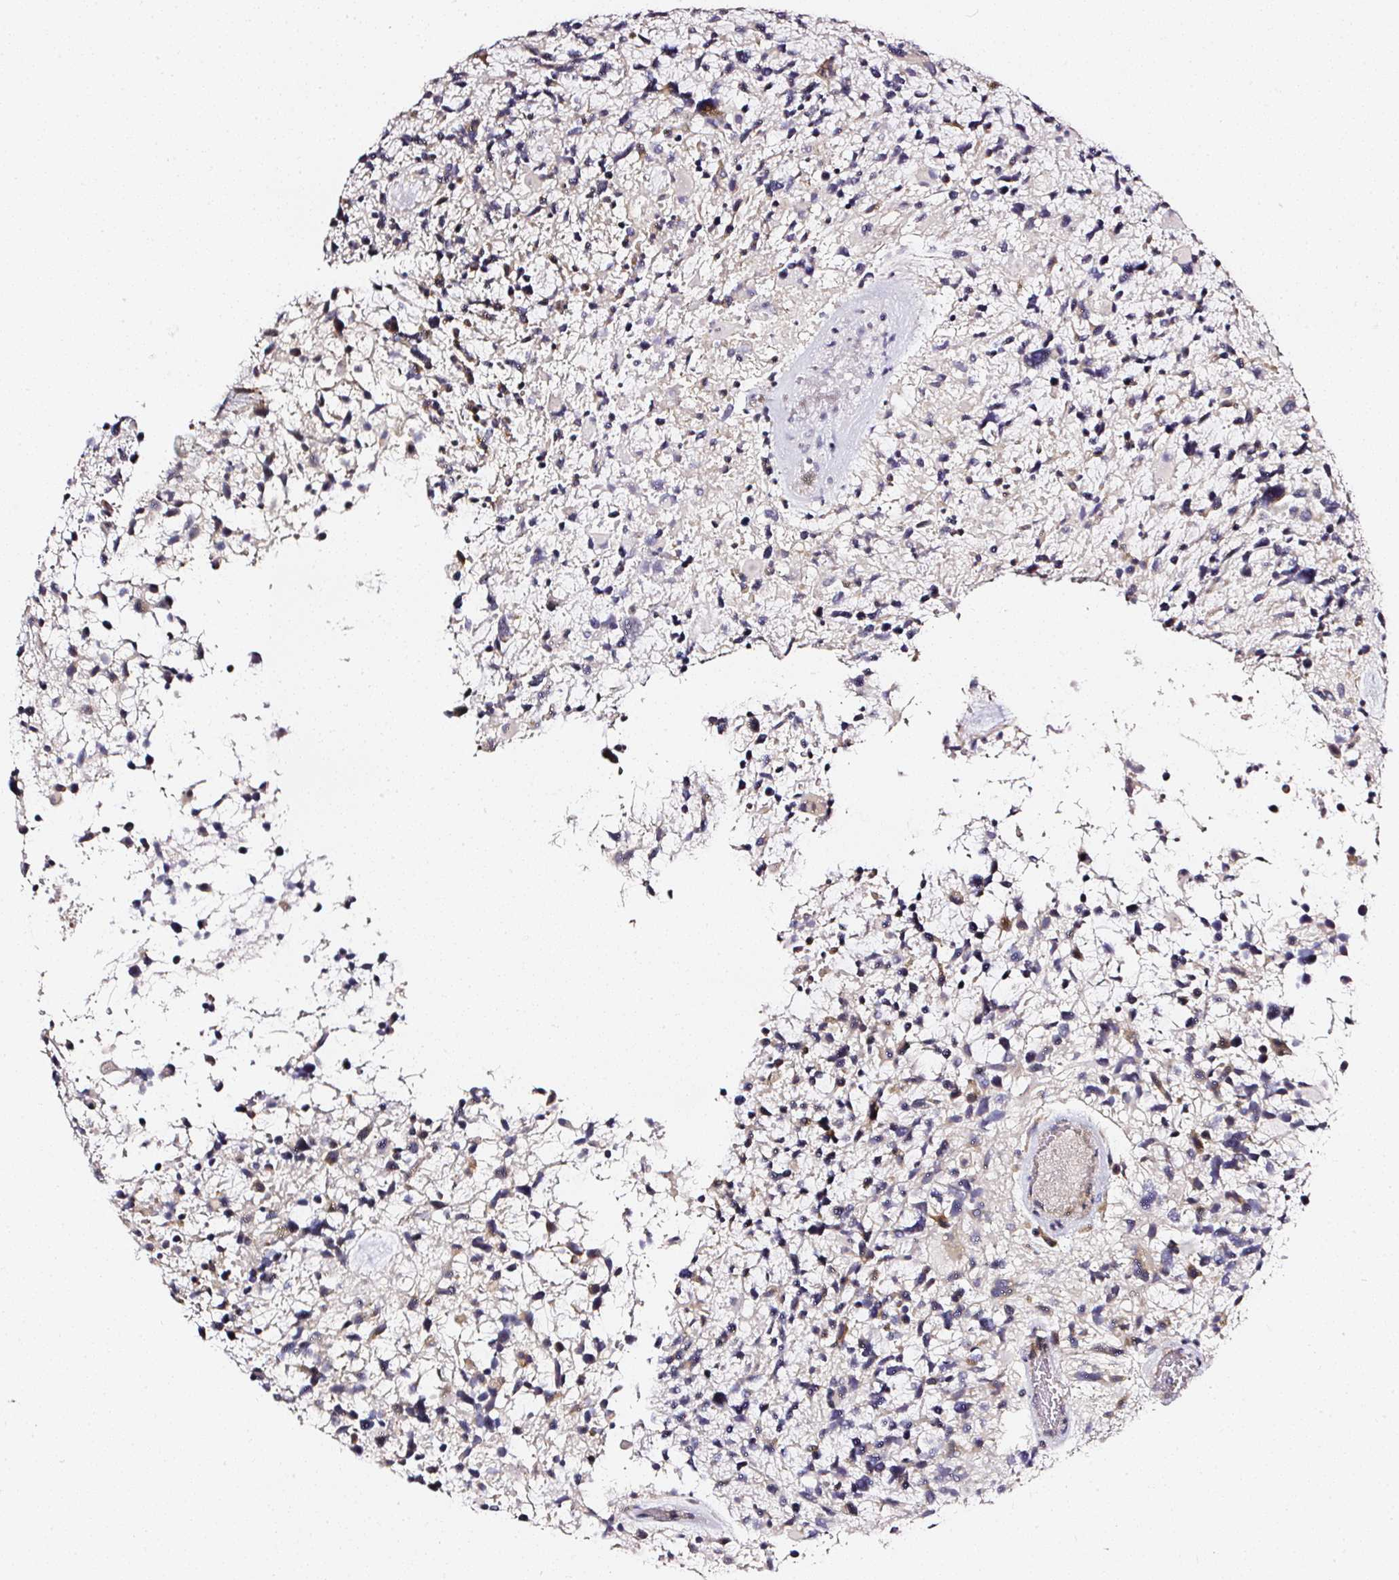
{"staining": {"intensity": "weak", "quantity": "<25%", "location": "cytoplasmic/membranous"}, "tissue": "glioma", "cell_type": "Tumor cells", "image_type": "cancer", "snomed": [{"axis": "morphology", "description": "Glioma, malignant, High grade"}, {"axis": "topography", "description": "Brain"}], "caption": "Glioma was stained to show a protein in brown. There is no significant staining in tumor cells.", "gene": "NTRK1", "patient": {"sex": "female", "age": 11}}